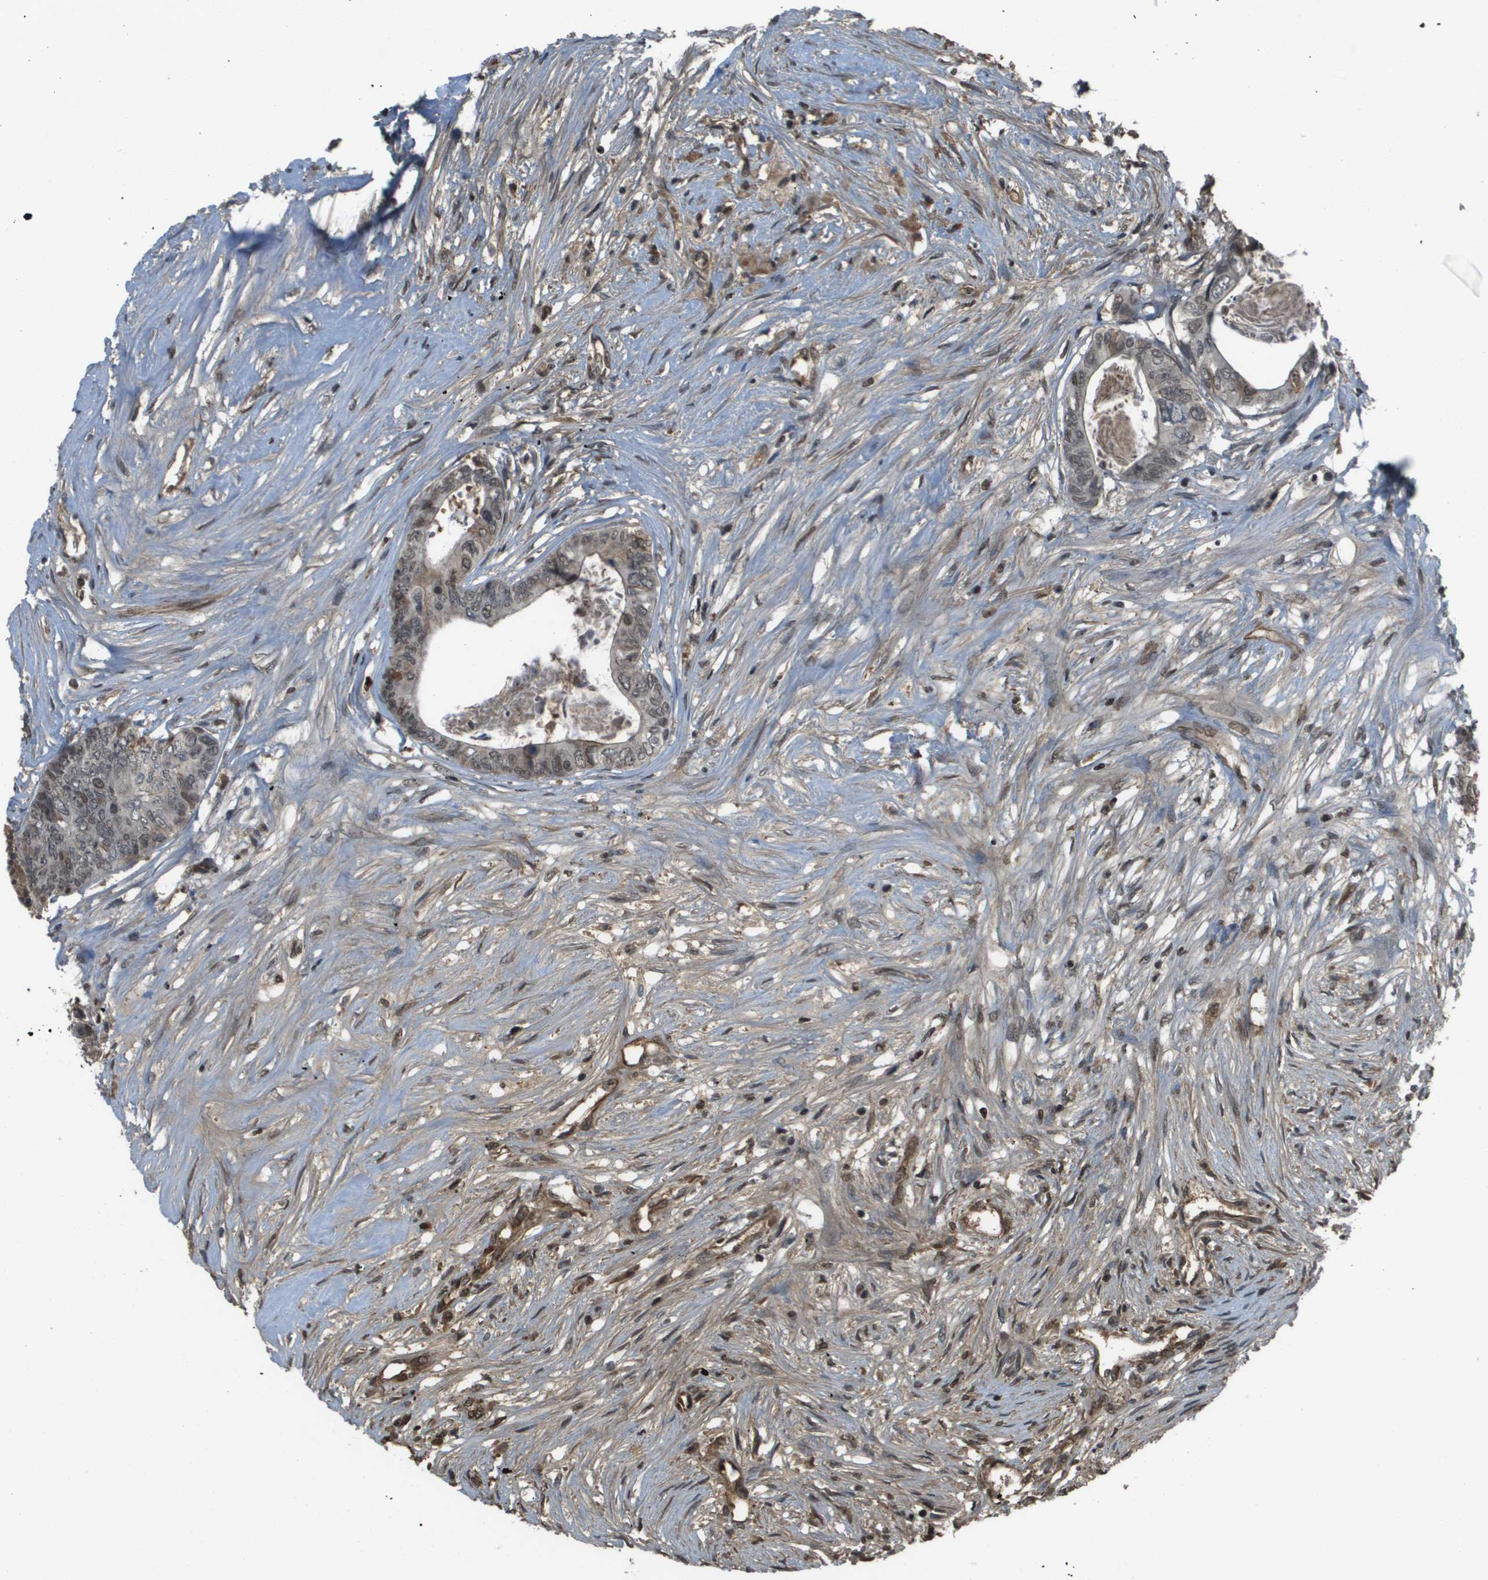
{"staining": {"intensity": "weak", "quantity": ">75%", "location": "nuclear"}, "tissue": "colorectal cancer", "cell_type": "Tumor cells", "image_type": "cancer", "snomed": [{"axis": "morphology", "description": "Adenocarcinoma, NOS"}, {"axis": "topography", "description": "Rectum"}], "caption": "Protein staining by immunohistochemistry (IHC) shows weak nuclear expression in approximately >75% of tumor cells in colorectal cancer.", "gene": "NDRG2", "patient": {"sex": "male", "age": 63}}